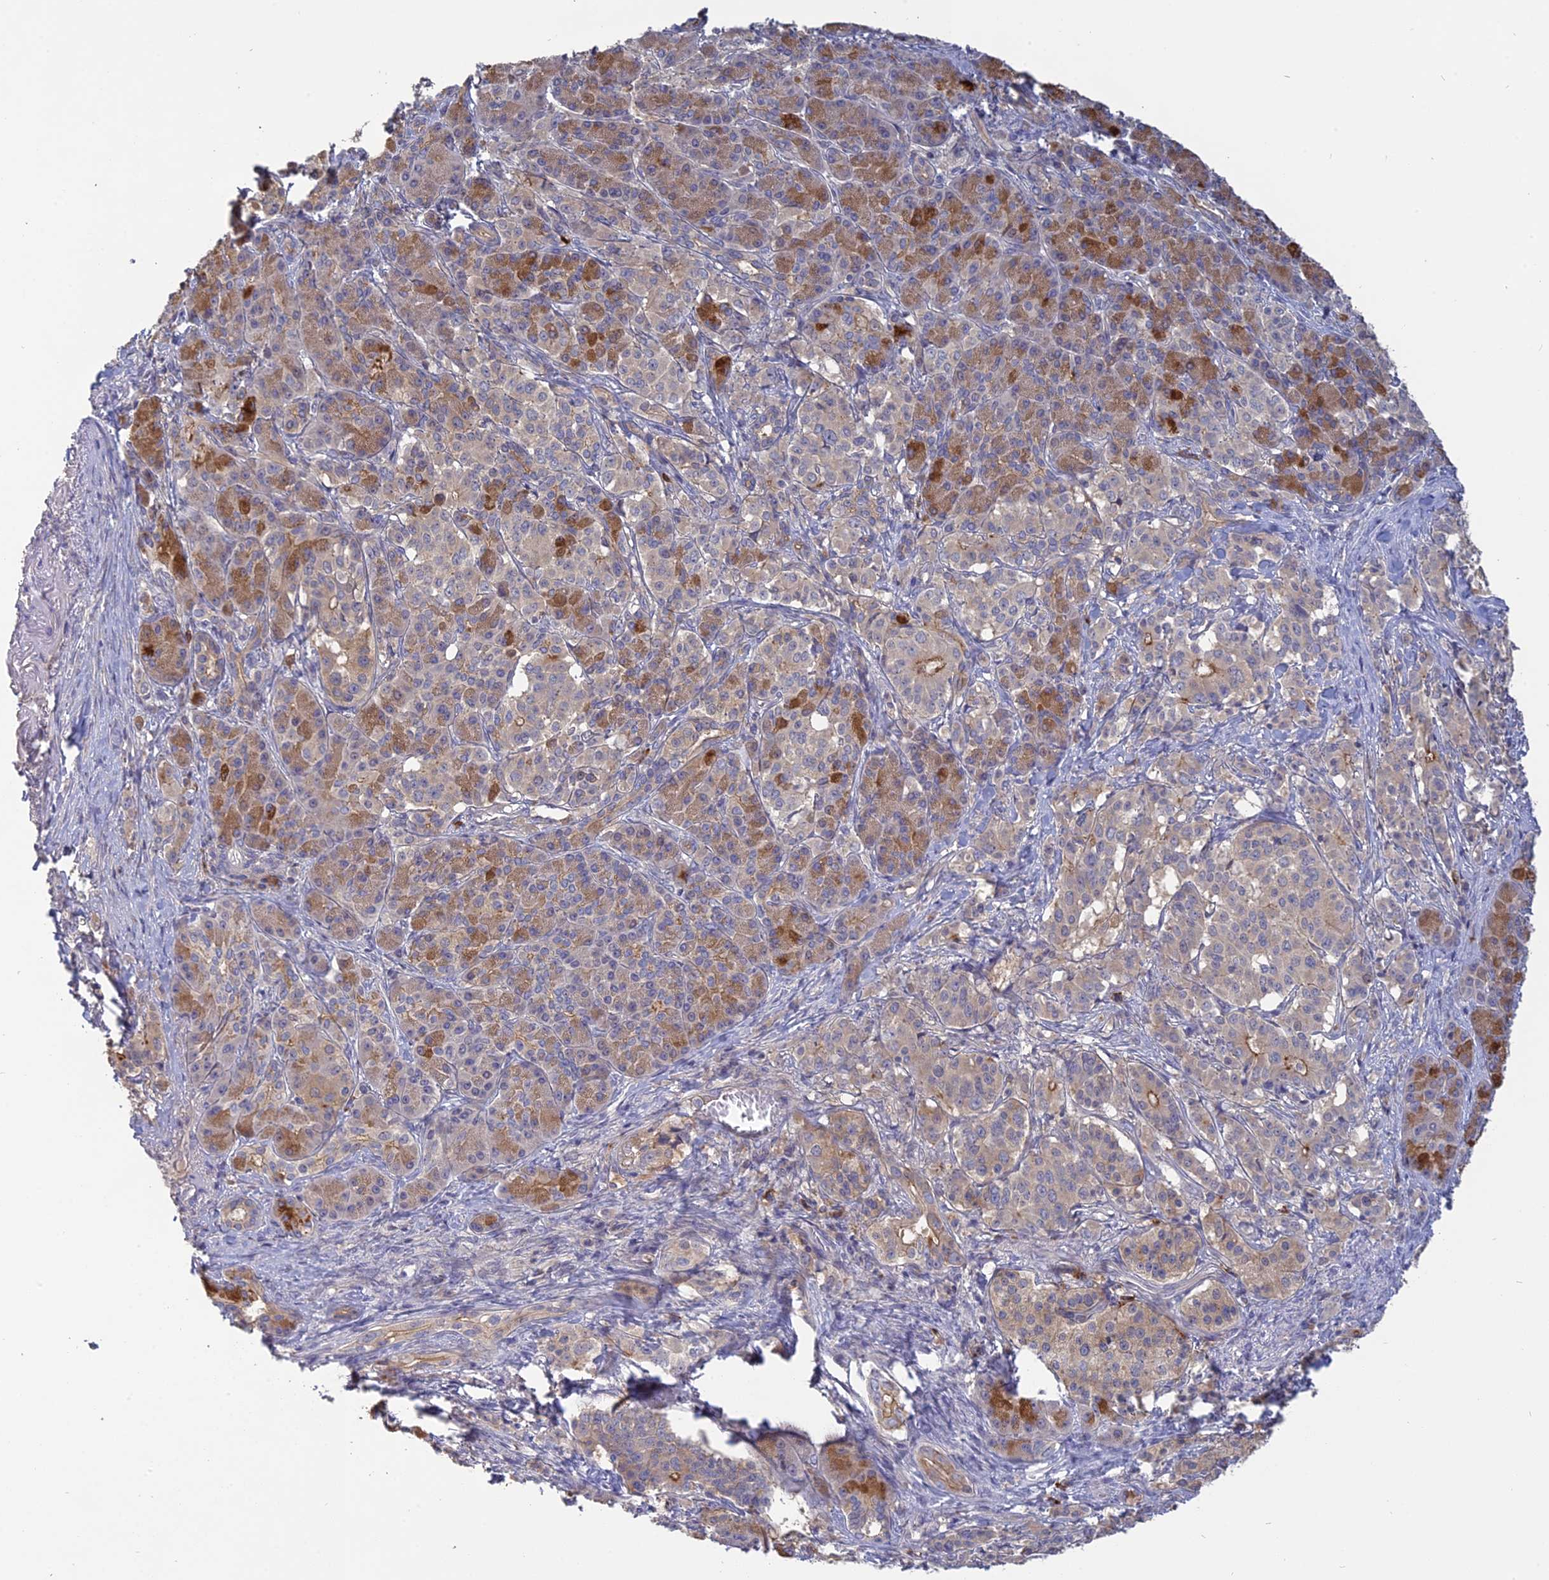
{"staining": {"intensity": "moderate", "quantity": "25%-75%", "location": "cytoplasmic/membranous"}, "tissue": "pancreatic cancer", "cell_type": "Tumor cells", "image_type": "cancer", "snomed": [{"axis": "morphology", "description": "Adenocarcinoma, NOS"}, {"axis": "topography", "description": "Pancreas"}], "caption": "Immunohistochemistry (IHC) (DAB (3,3'-diaminobenzidine)) staining of human pancreatic cancer (adenocarcinoma) exhibits moderate cytoplasmic/membranous protein positivity in about 25%-75% of tumor cells.", "gene": "SFT2D2", "patient": {"sex": "female", "age": 74}}